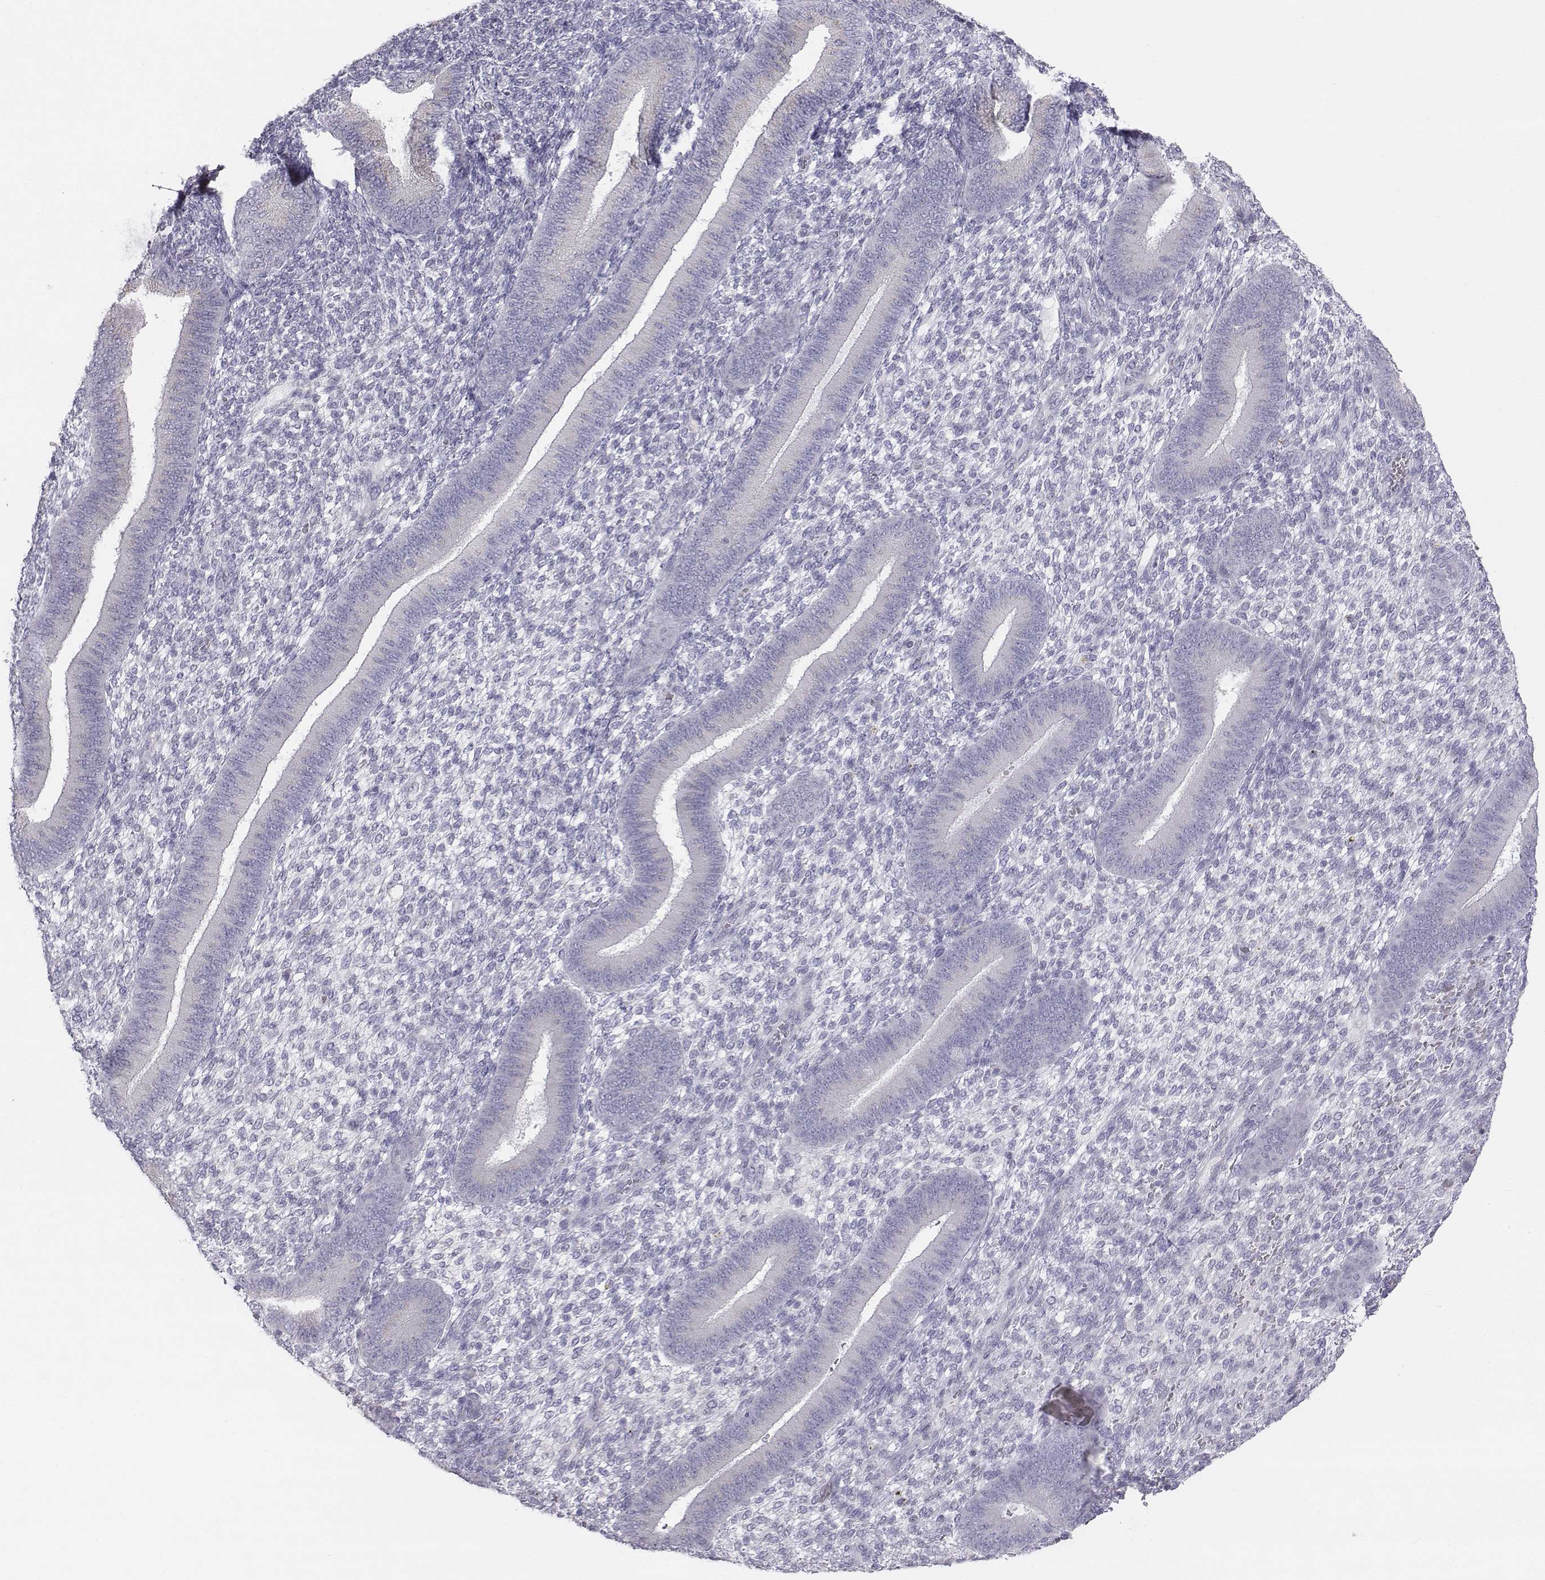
{"staining": {"intensity": "negative", "quantity": "none", "location": "none"}, "tissue": "endometrium", "cell_type": "Cells in endometrial stroma", "image_type": "normal", "snomed": [{"axis": "morphology", "description": "Normal tissue, NOS"}, {"axis": "topography", "description": "Endometrium"}], "caption": "Cells in endometrial stroma show no significant expression in benign endometrium. (Brightfield microscopy of DAB immunohistochemistry (IHC) at high magnification).", "gene": "C6orf58", "patient": {"sex": "female", "age": 39}}